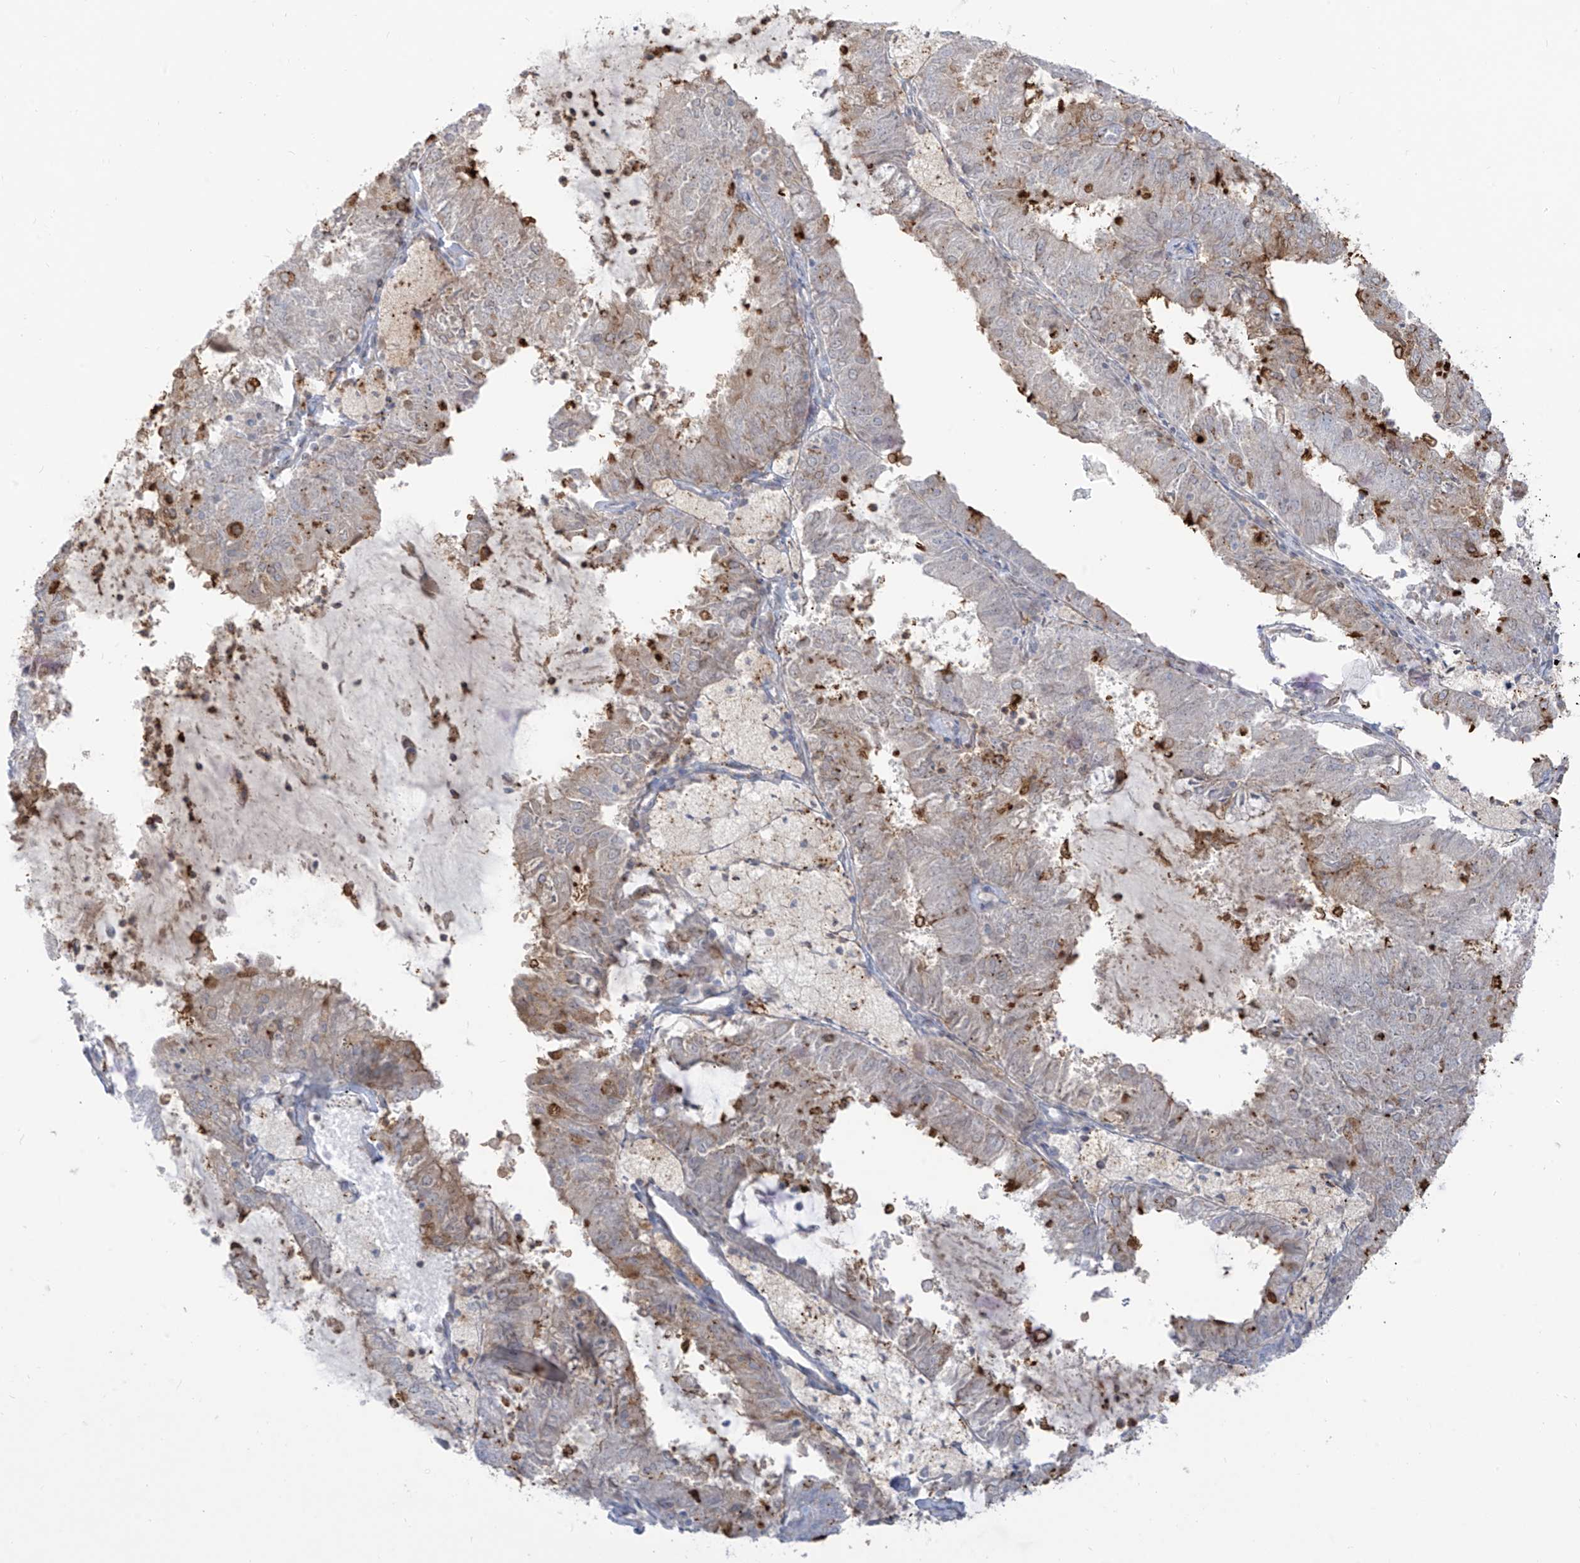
{"staining": {"intensity": "moderate", "quantity": "<25%", "location": "cytoplasmic/membranous"}, "tissue": "endometrial cancer", "cell_type": "Tumor cells", "image_type": "cancer", "snomed": [{"axis": "morphology", "description": "Adenocarcinoma, NOS"}, {"axis": "topography", "description": "Endometrium"}], "caption": "Protein analysis of endometrial adenocarcinoma tissue displays moderate cytoplasmic/membranous staining in approximately <25% of tumor cells.", "gene": "NOTO", "patient": {"sex": "female", "age": 57}}